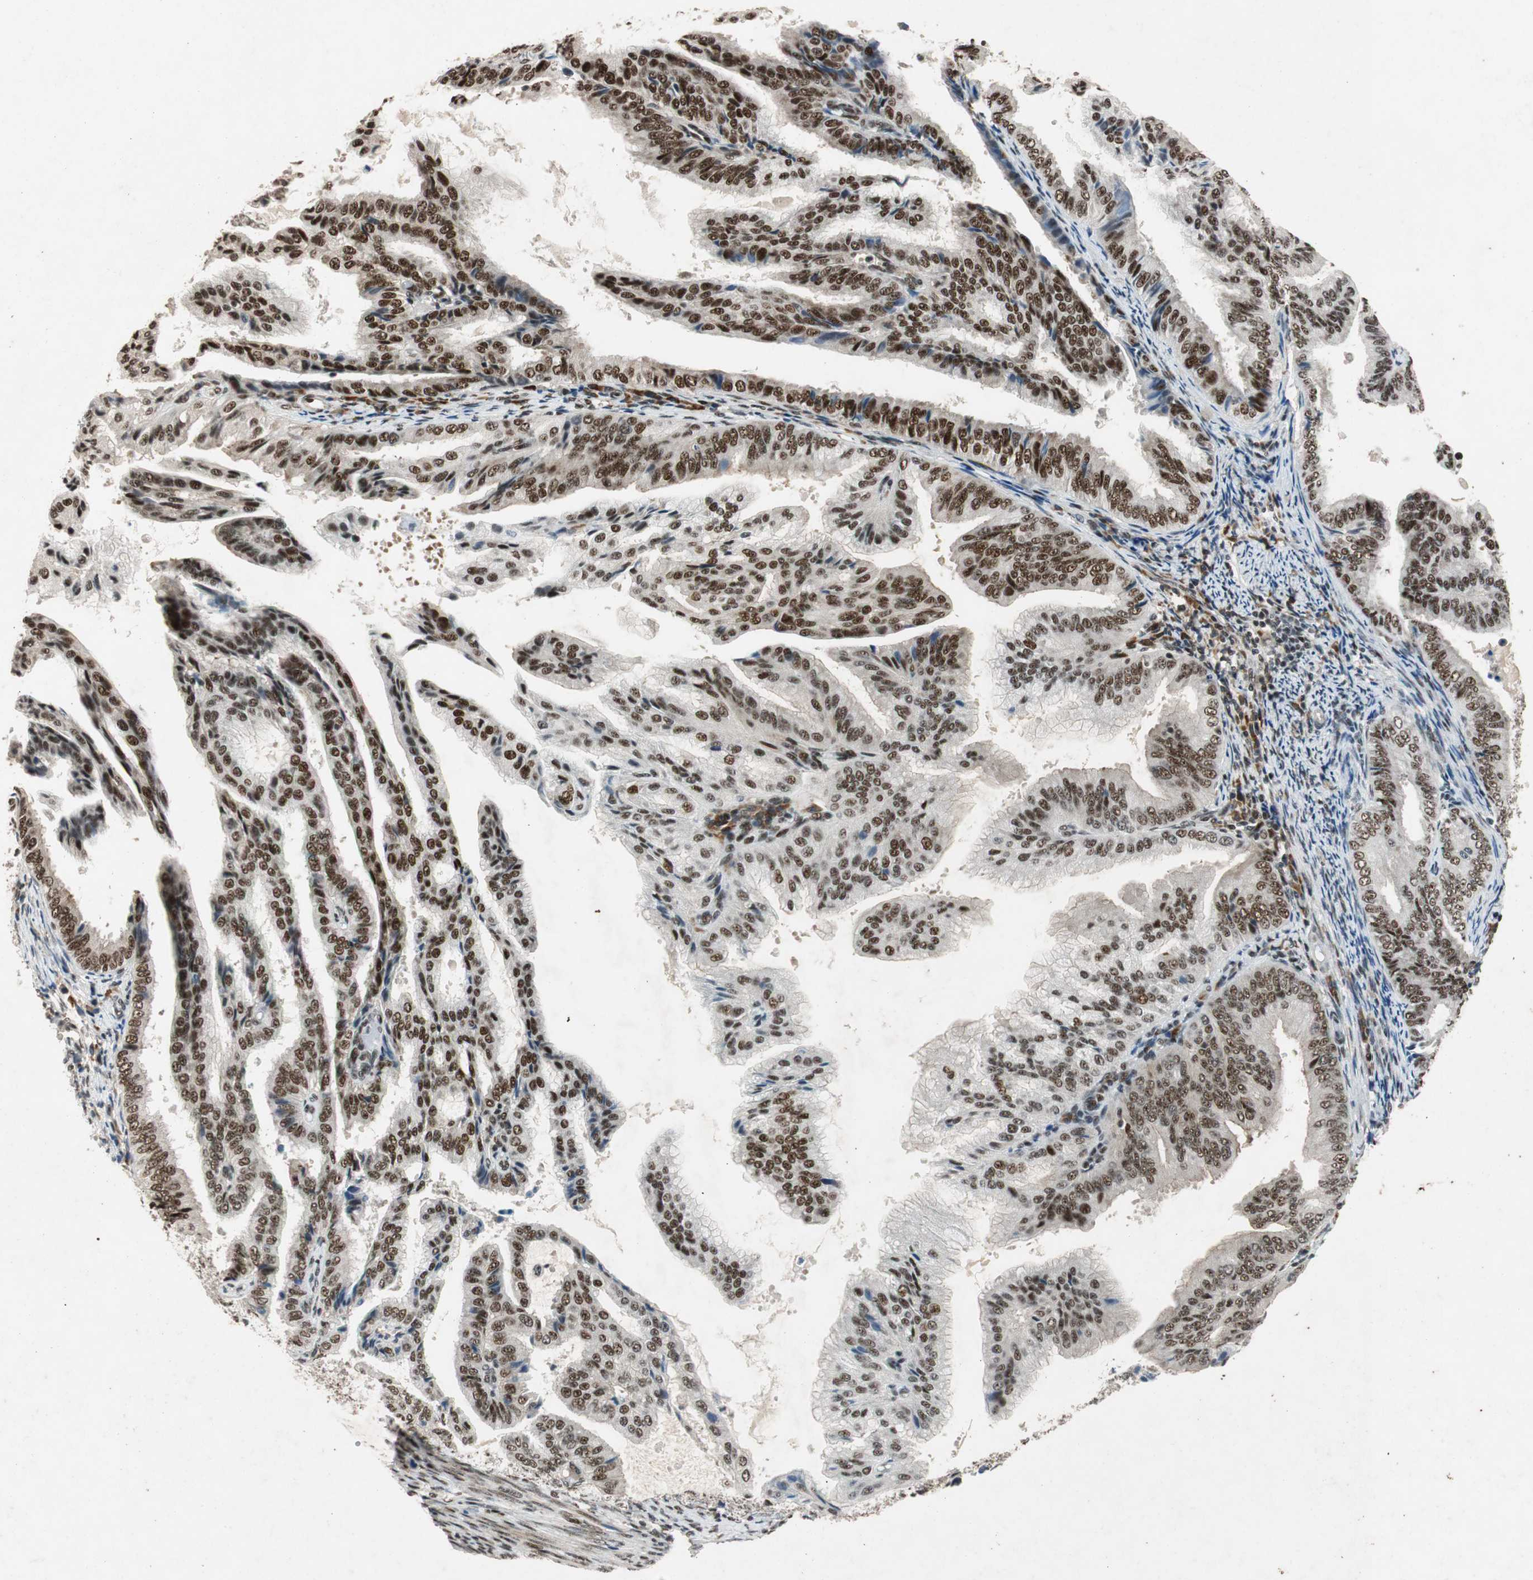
{"staining": {"intensity": "strong", "quantity": ">75%", "location": "nuclear"}, "tissue": "endometrial cancer", "cell_type": "Tumor cells", "image_type": "cancer", "snomed": [{"axis": "morphology", "description": "Adenocarcinoma, NOS"}, {"axis": "topography", "description": "Endometrium"}], "caption": "Tumor cells demonstrate high levels of strong nuclear staining in approximately >75% of cells in endometrial cancer (adenocarcinoma). The protein of interest is shown in brown color, while the nuclei are stained blue.", "gene": "NCBP3", "patient": {"sex": "female", "age": 58}}